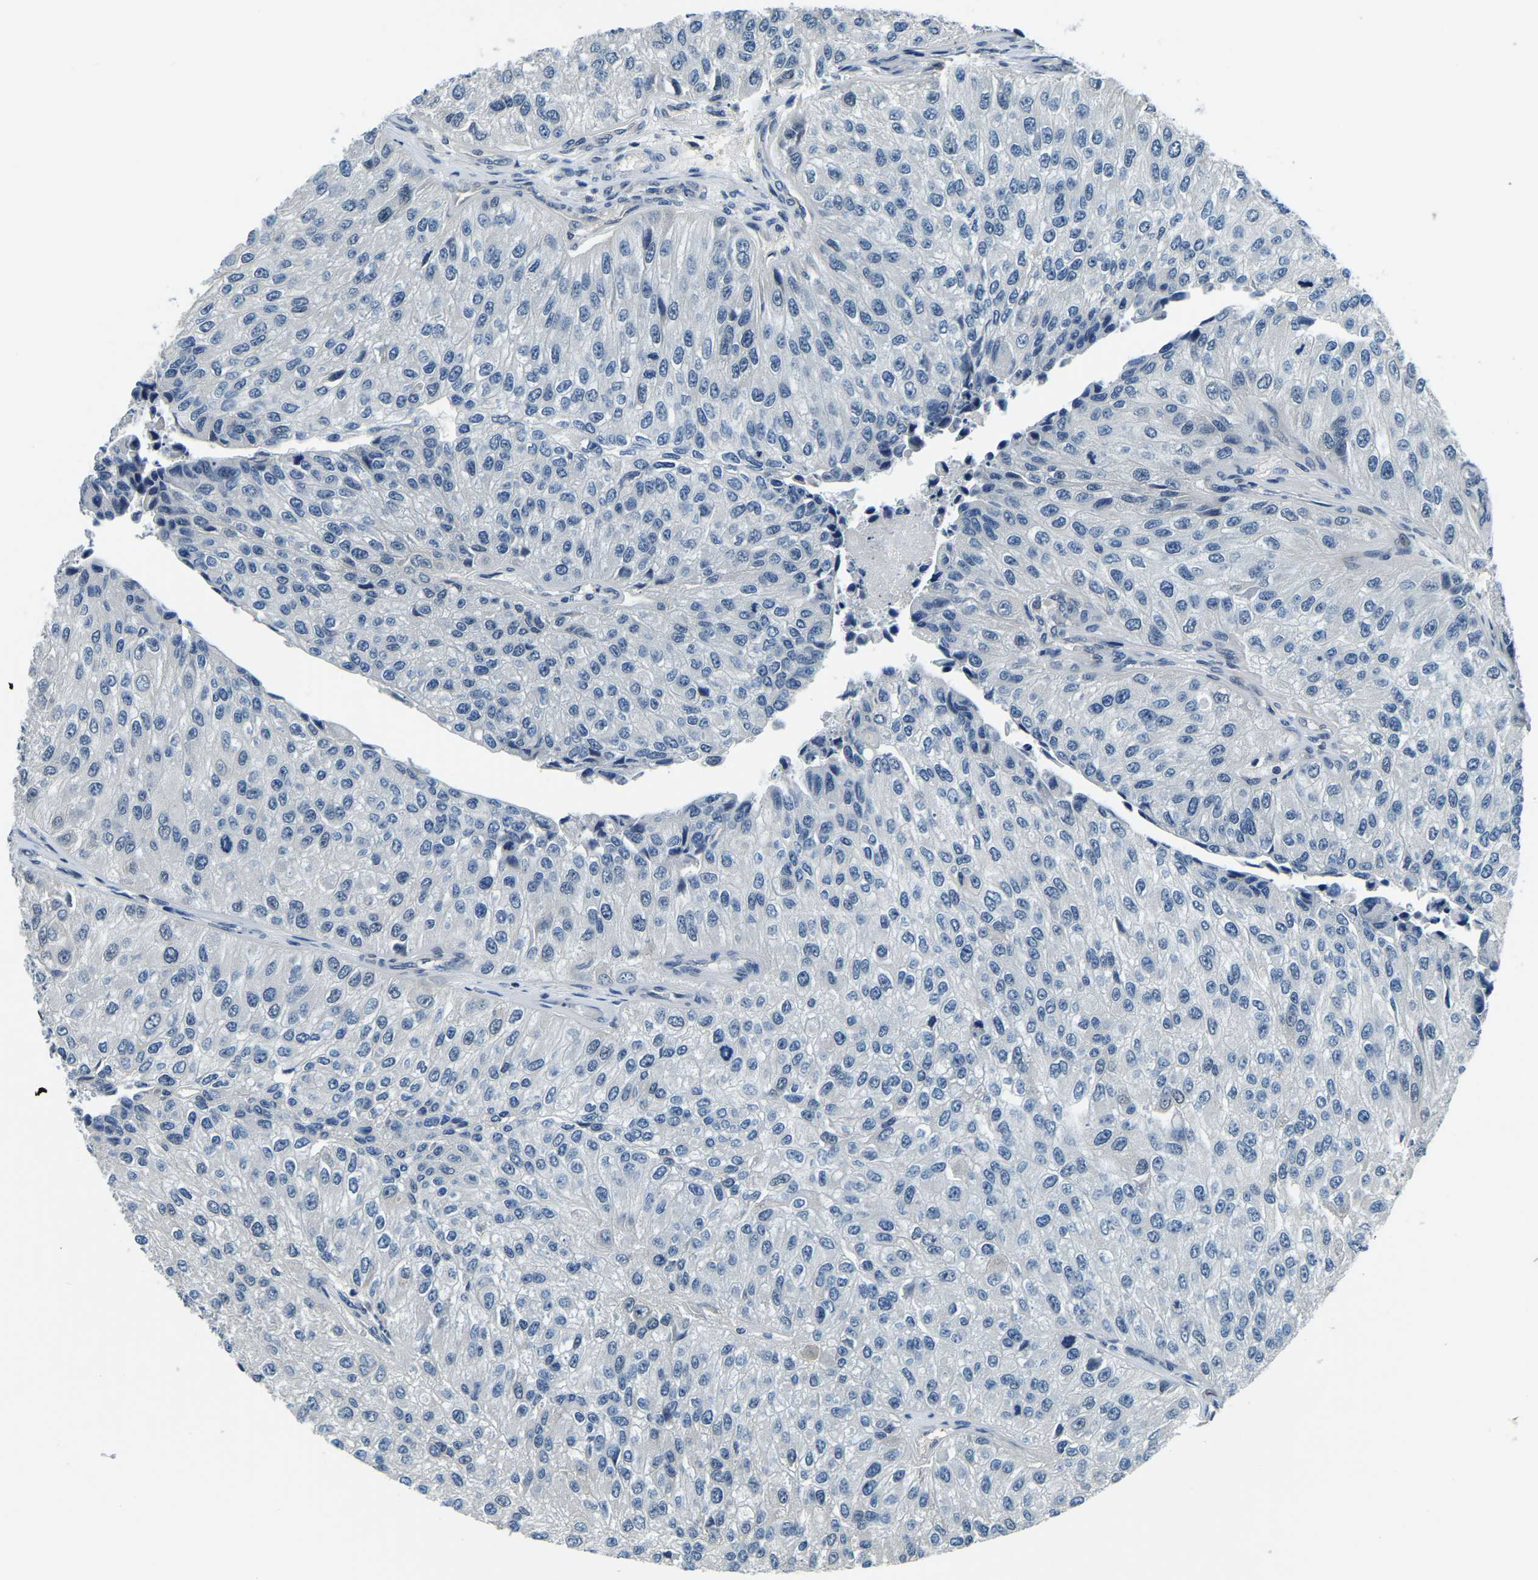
{"staining": {"intensity": "negative", "quantity": "none", "location": "none"}, "tissue": "urothelial cancer", "cell_type": "Tumor cells", "image_type": "cancer", "snomed": [{"axis": "morphology", "description": "Urothelial carcinoma, High grade"}, {"axis": "topography", "description": "Kidney"}, {"axis": "topography", "description": "Urinary bladder"}], "caption": "IHC of human high-grade urothelial carcinoma reveals no positivity in tumor cells.", "gene": "ING2", "patient": {"sex": "male", "age": 77}}